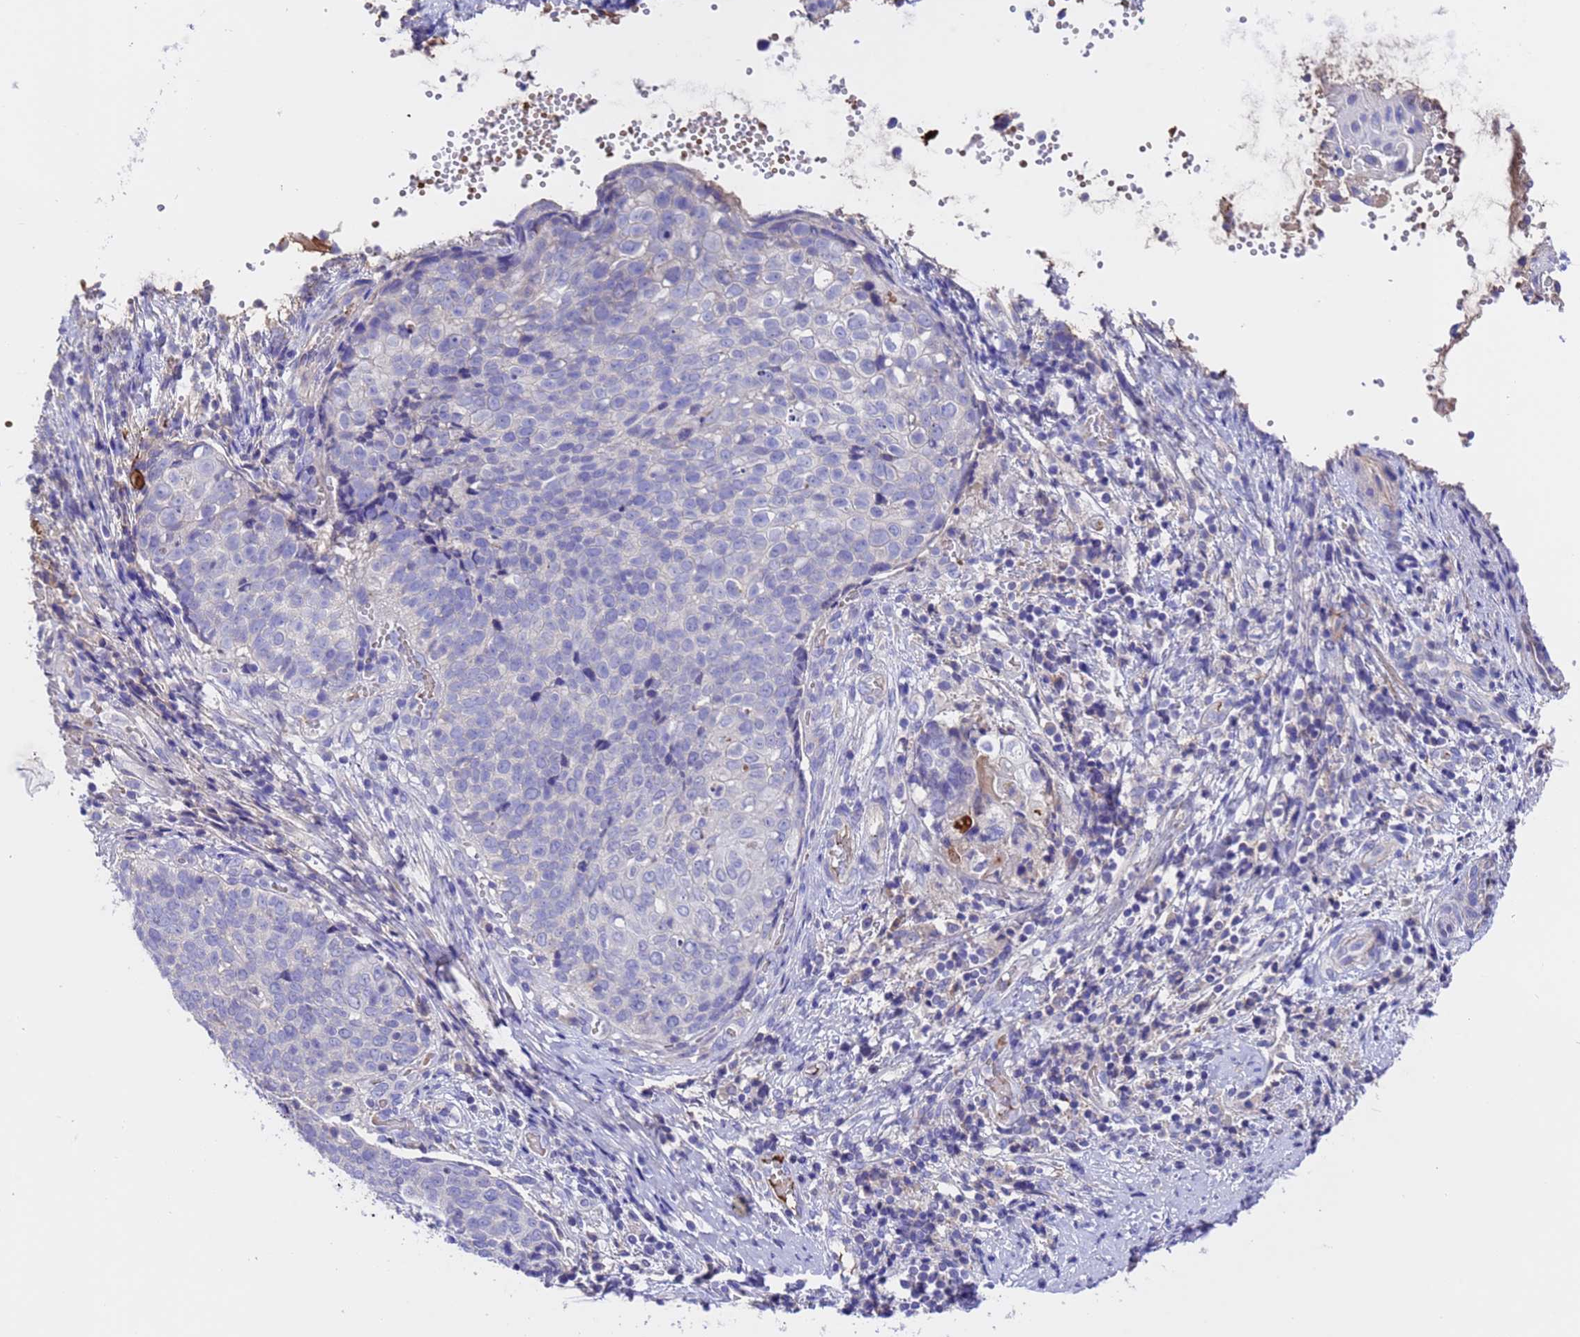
{"staining": {"intensity": "negative", "quantity": "none", "location": "none"}, "tissue": "cervical cancer", "cell_type": "Tumor cells", "image_type": "cancer", "snomed": [{"axis": "morphology", "description": "Squamous cell carcinoma, NOS"}, {"axis": "topography", "description": "Cervix"}], "caption": "Protein analysis of cervical cancer demonstrates no significant staining in tumor cells.", "gene": "ELP6", "patient": {"sex": "female", "age": 39}}